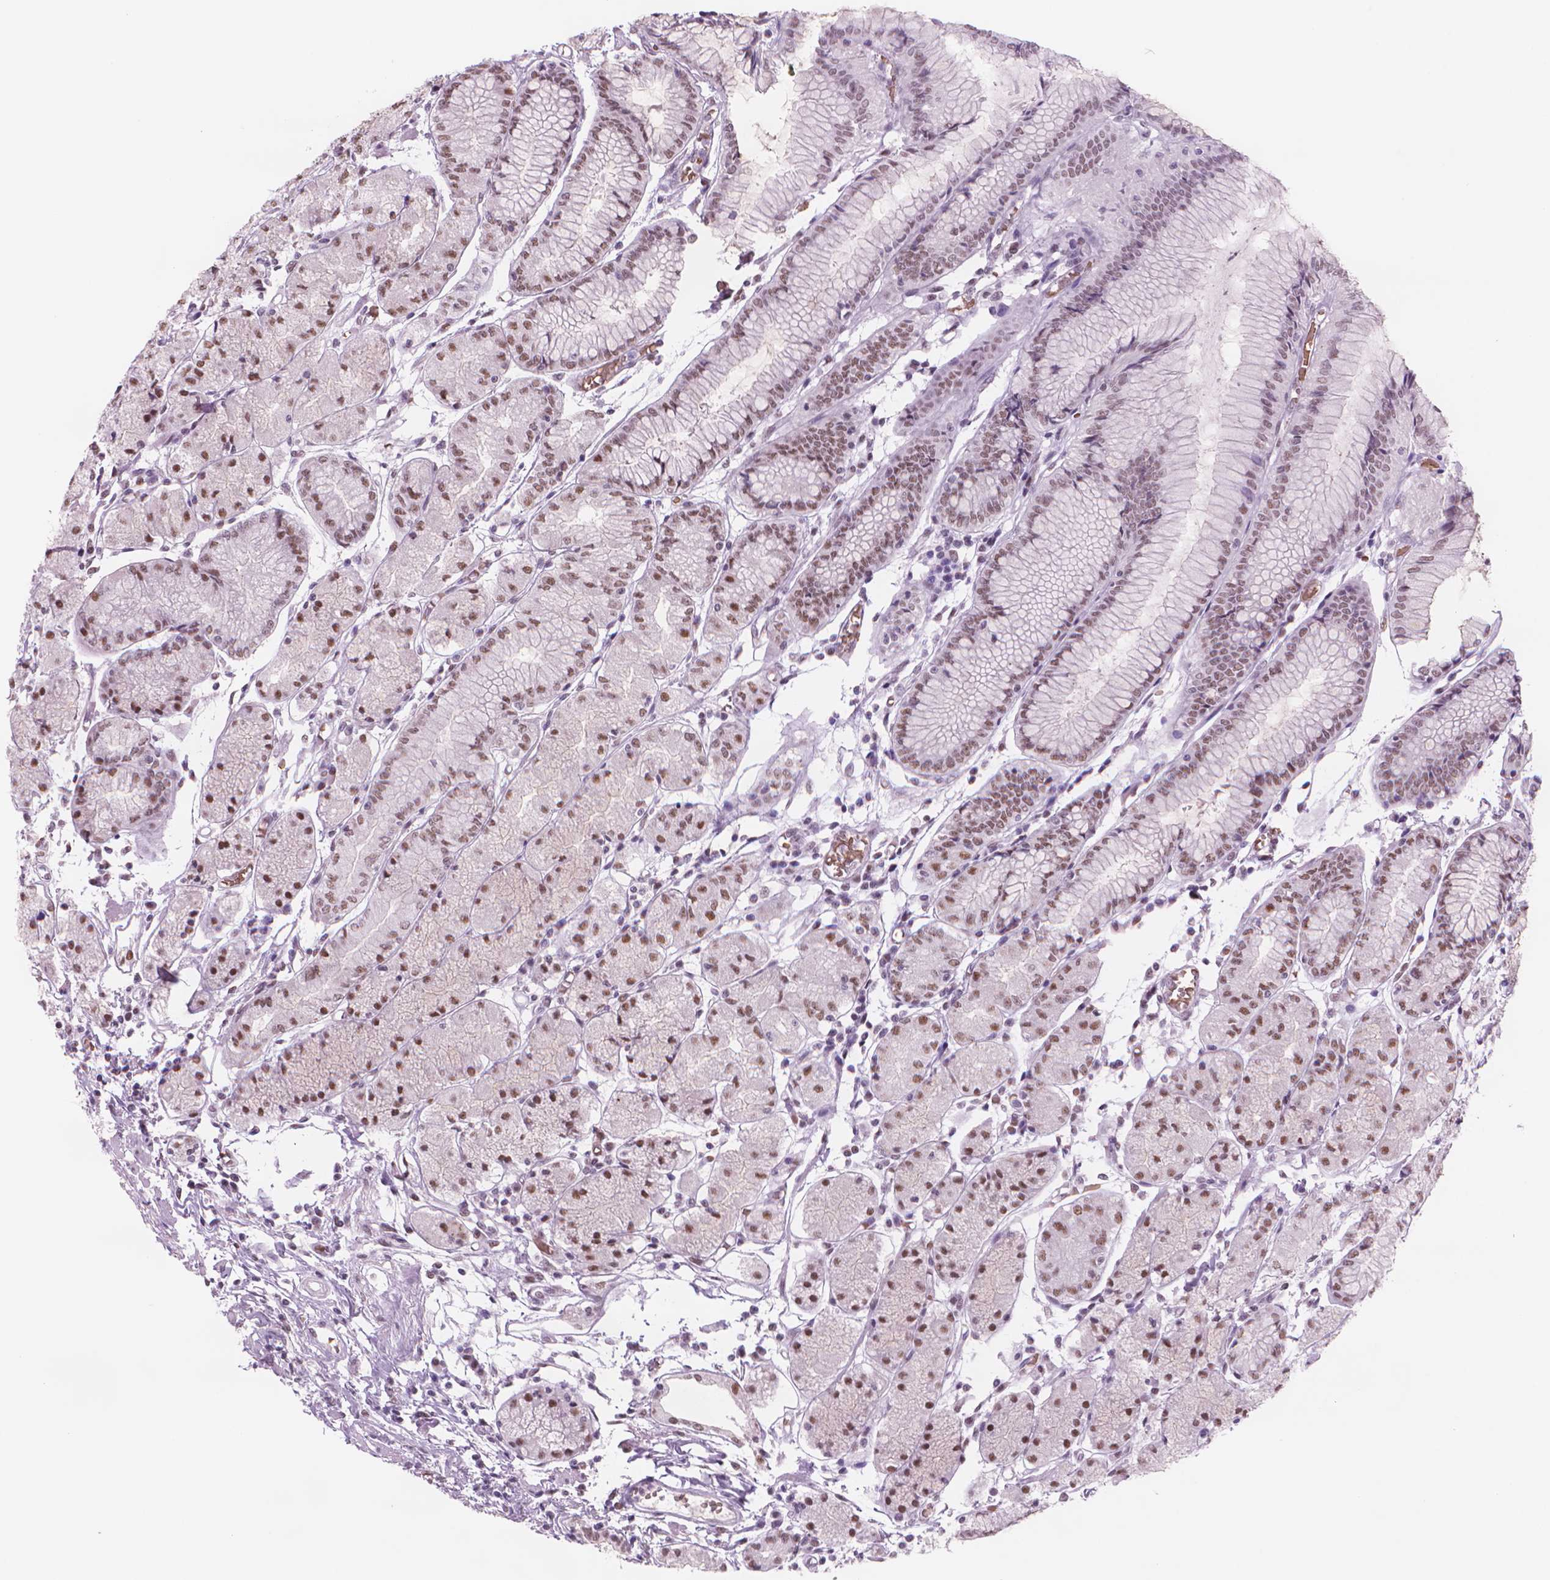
{"staining": {"intensity": "moderate", "quantity": ">75%", "location": "nuclear"}, "tissue": "stomach", "cell_type": "Glandular cells", "image_type": "normal", "snomed": [{"axis": "morphology", "description": "Normal tissue, NOS"}, {"axis": "topography", "description": "Stomach, upper"}], "caption": "Brown immunohistochemical staining in benign human stomach exhibits moderate nuclear positivity in approximately >75% of glandular cells.", "gene": "POLR3D", "patient": {"sex": "male", "age": 69}}